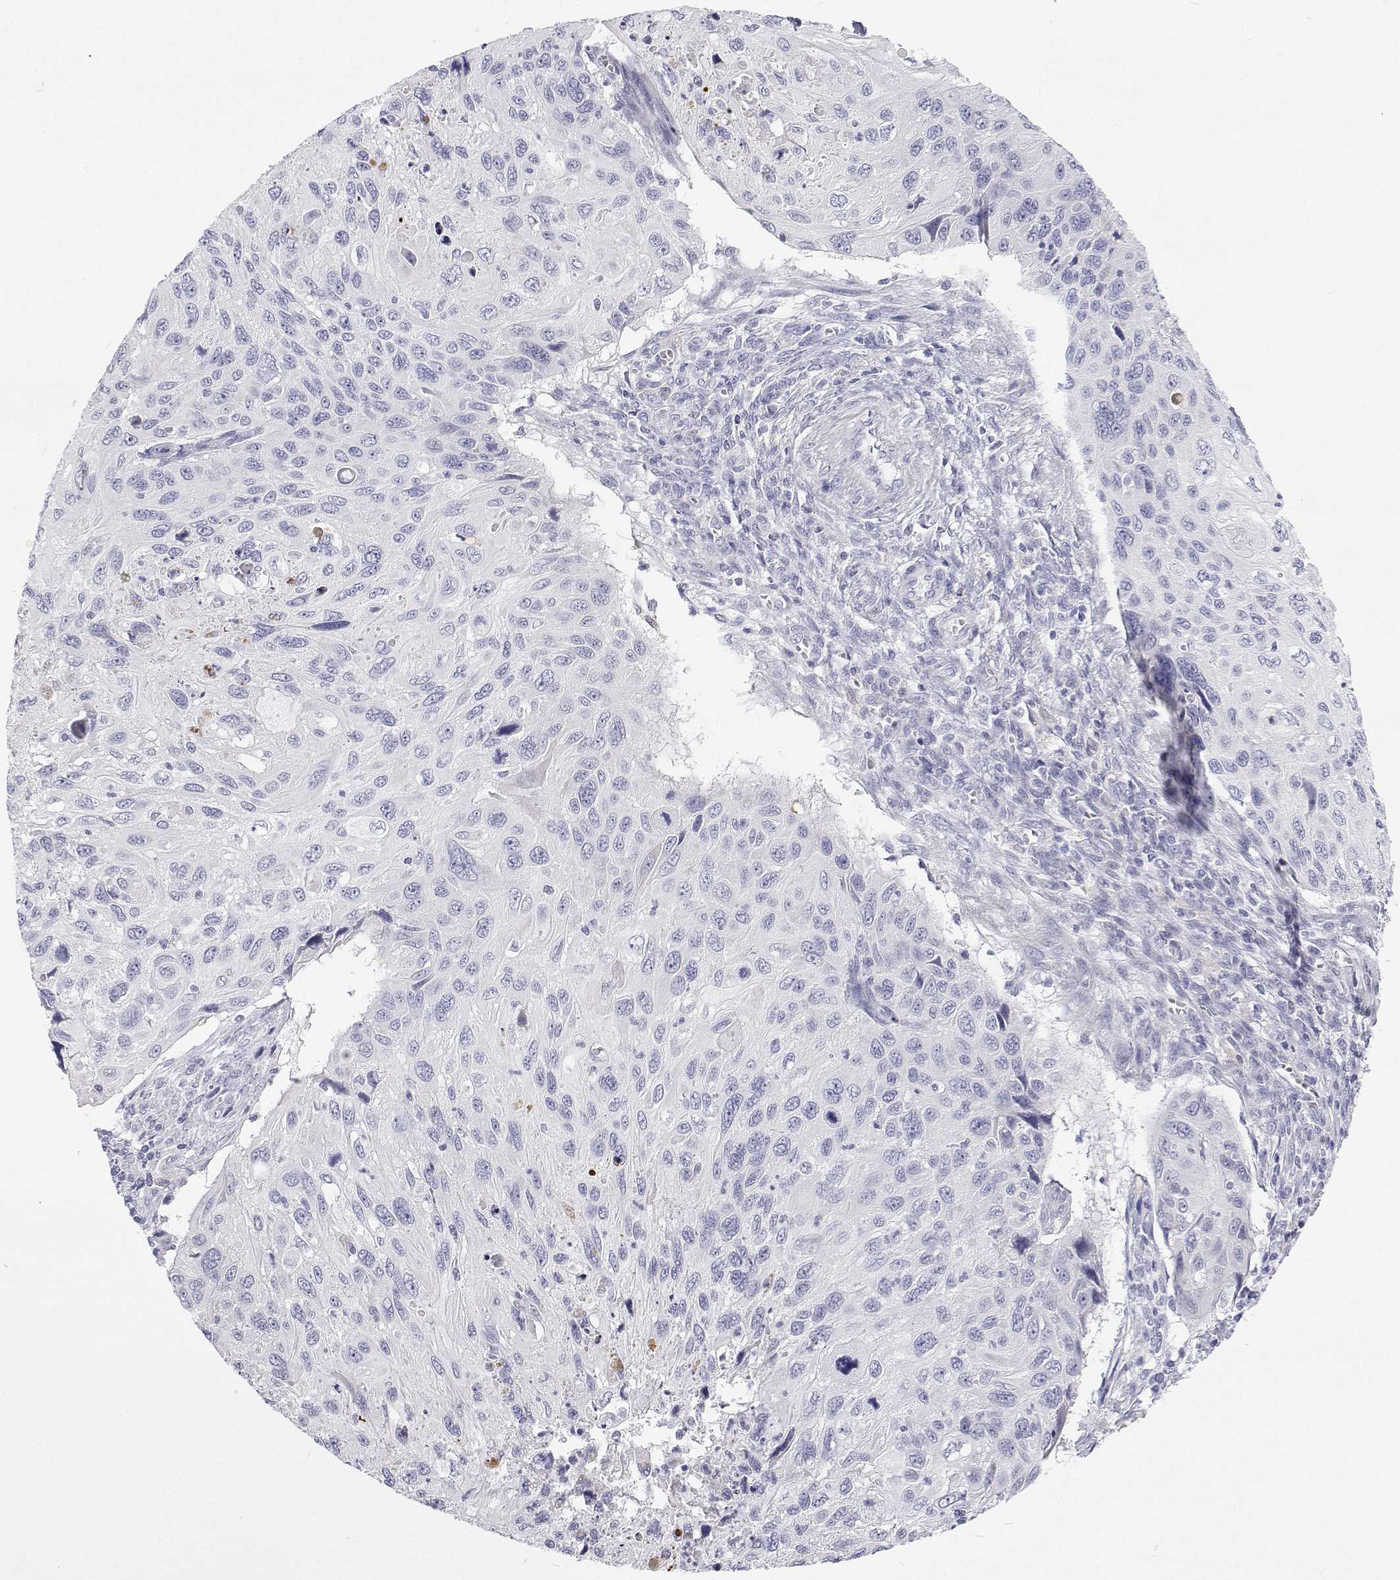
{"staining": {"intensity": "negative", "quantity": "none", "location": "none"}, "tissue": "cervical cancer", "cell_type": "Tumor cells", "image_type": "cancer", "snomed": [{"axis": "morphology", "description": "Squamous cell carcinoma, NOS"}, {"axis": "topography", "description": "Cervix"}], "caption": "Human squamous cell carcinoma (cervical) stained for a protein using IHC demonstrates no staining in tumor cells.", "gene": "TTN", "patient": {"sex": "female", "age": 70}}